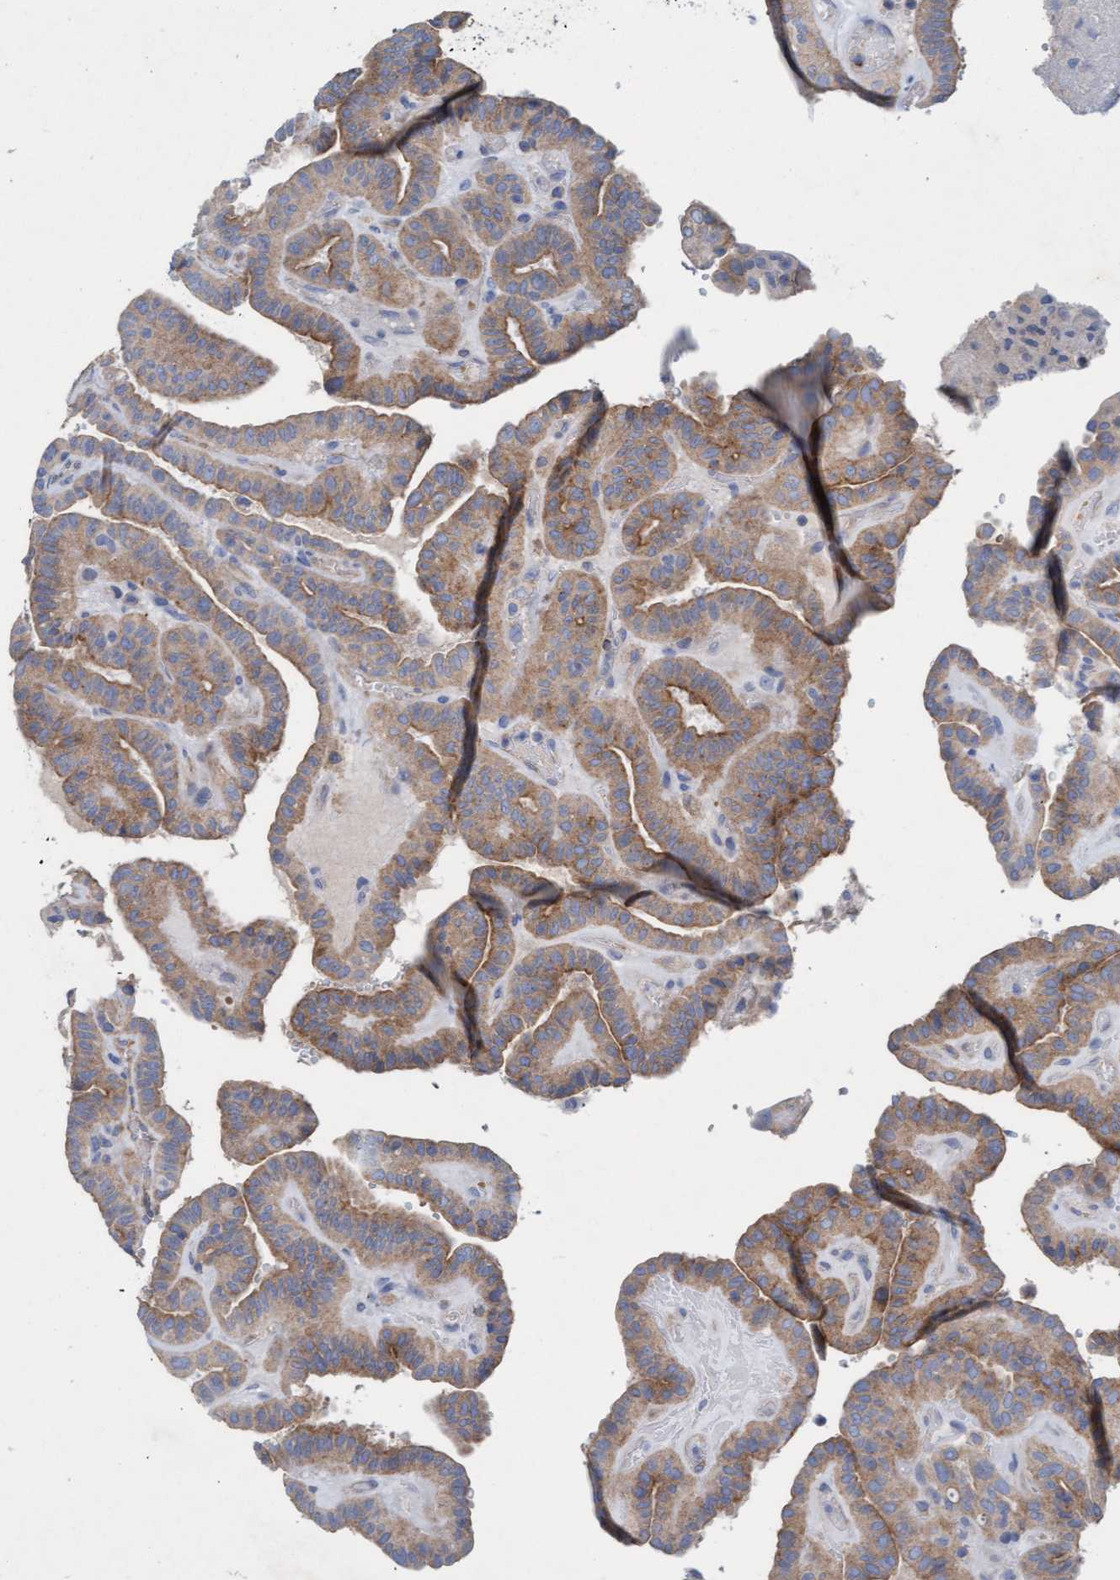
{"staining": {"intensity": "moderate", "quantity": ">75%", "location": "cytoplasmic/membranous"}, "tissue": "thyroid cancer", "cell_type": "Tumor cells", "image_type": "cancer", "snomed": [{"axis": "morphology", "description": "Papillary adenocarcinoma, NOS"}, {"axis": "topography", "description": "Thyroid gland"}], "caption": "Tumor cells display medium levels of moderate cytoplasmic/membranous expression in about >75% of cells in human papillary adenocarcinoma (thyroid). (DAB (3,3'-diaminobenzidine) = brown stain, brightfield microscopy at high magnification).", "gene": "SIGIRR", "patient": {"sex": "male", "age": 77}}